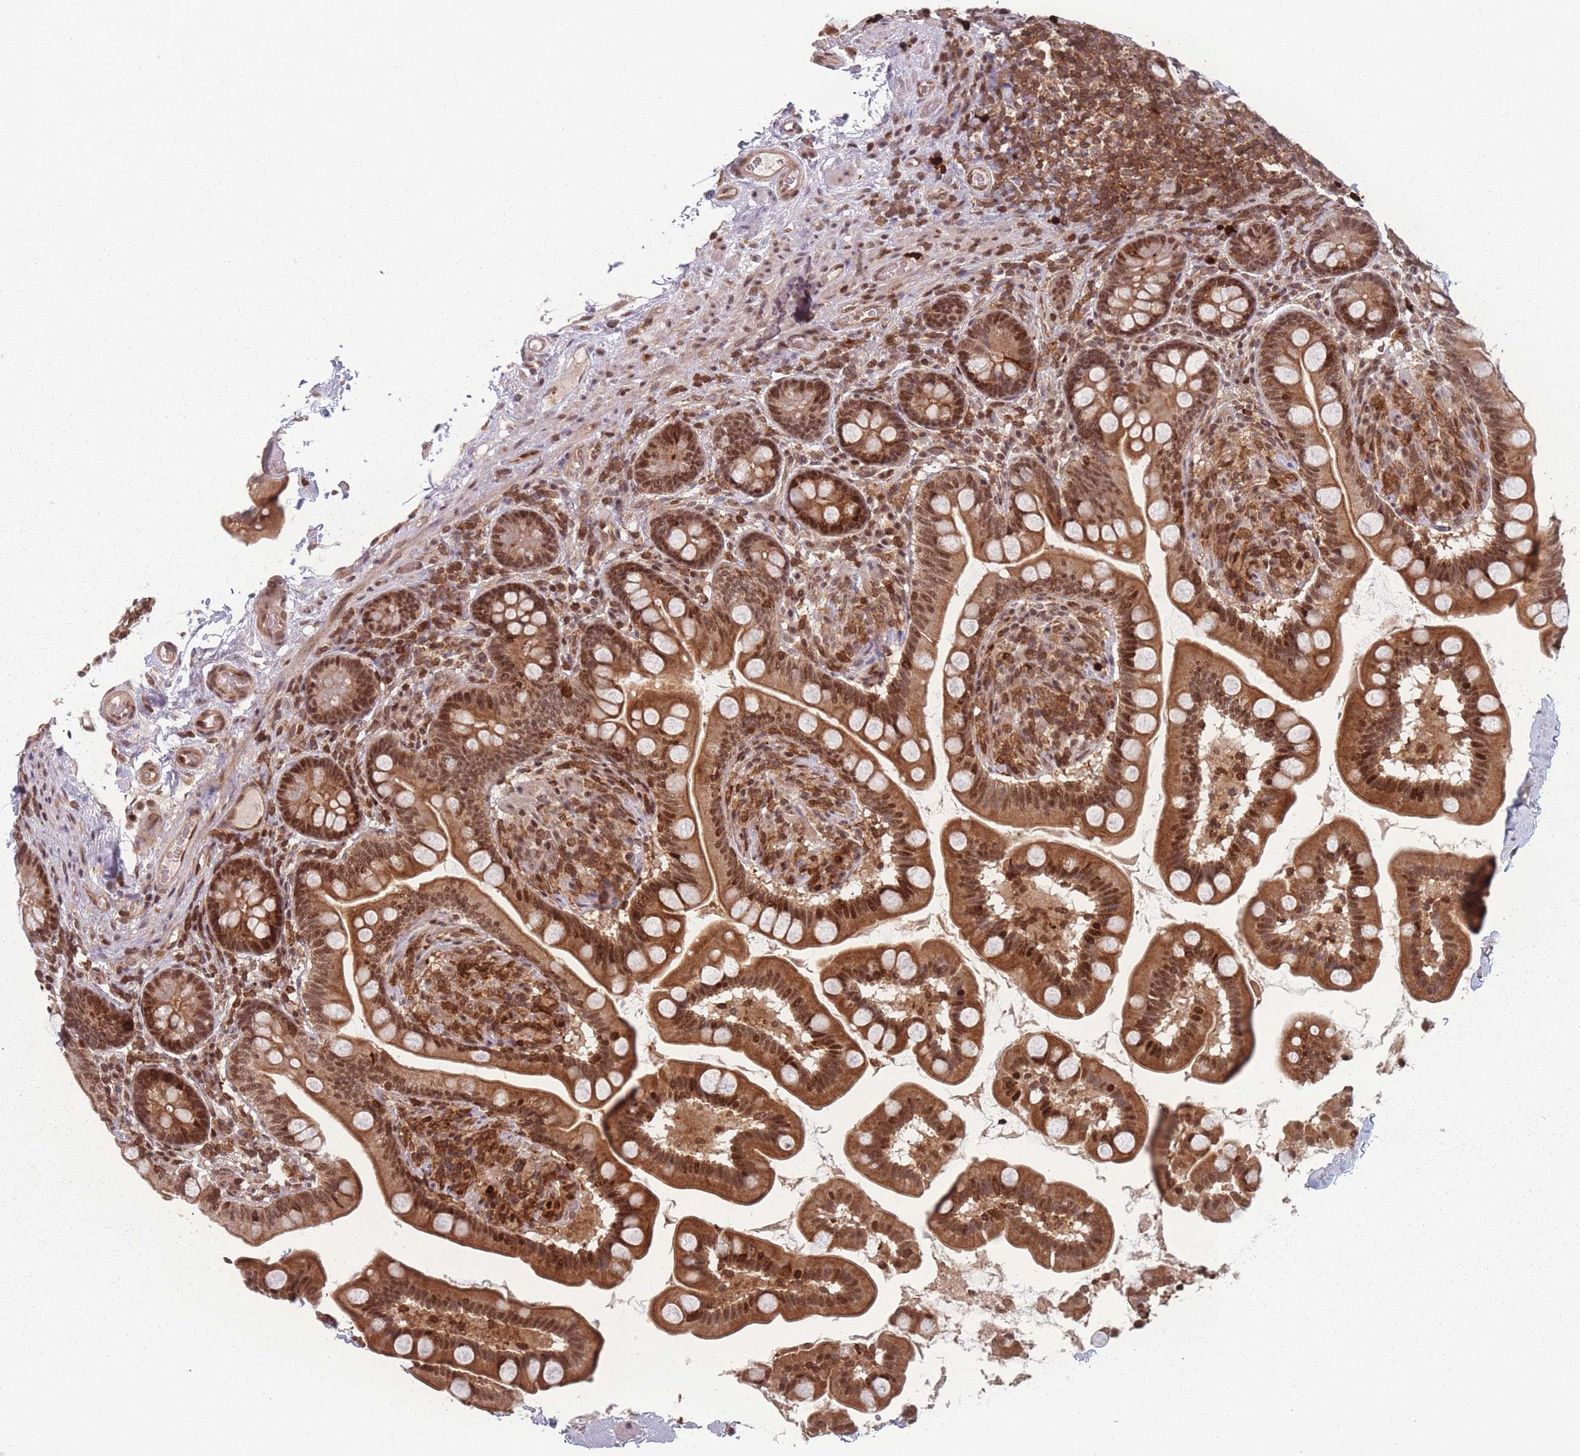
{"staining": {"intensity": "moderate", "quantity": ">75%", "location": "cytoplasmic/membranous,nuclear"}, "tissue": "small intestine", "cell_type": "Glandular cells", "image_type": "normal", "snomed": [{"axis": "morphology", "description": "Normal tissue, NOS"}, {"axis": "topography", "description": "Small intestine"}], "caption": "High-power microscopy captured an immunohistochemistry photomicrograph of normal small intestine, revealing moderate cytoplasmic/membranous,nuclear staining in approximately >75% of glandular cells.", "gene": "WDR55", "patient": {"sex": "female", "age": 64}}